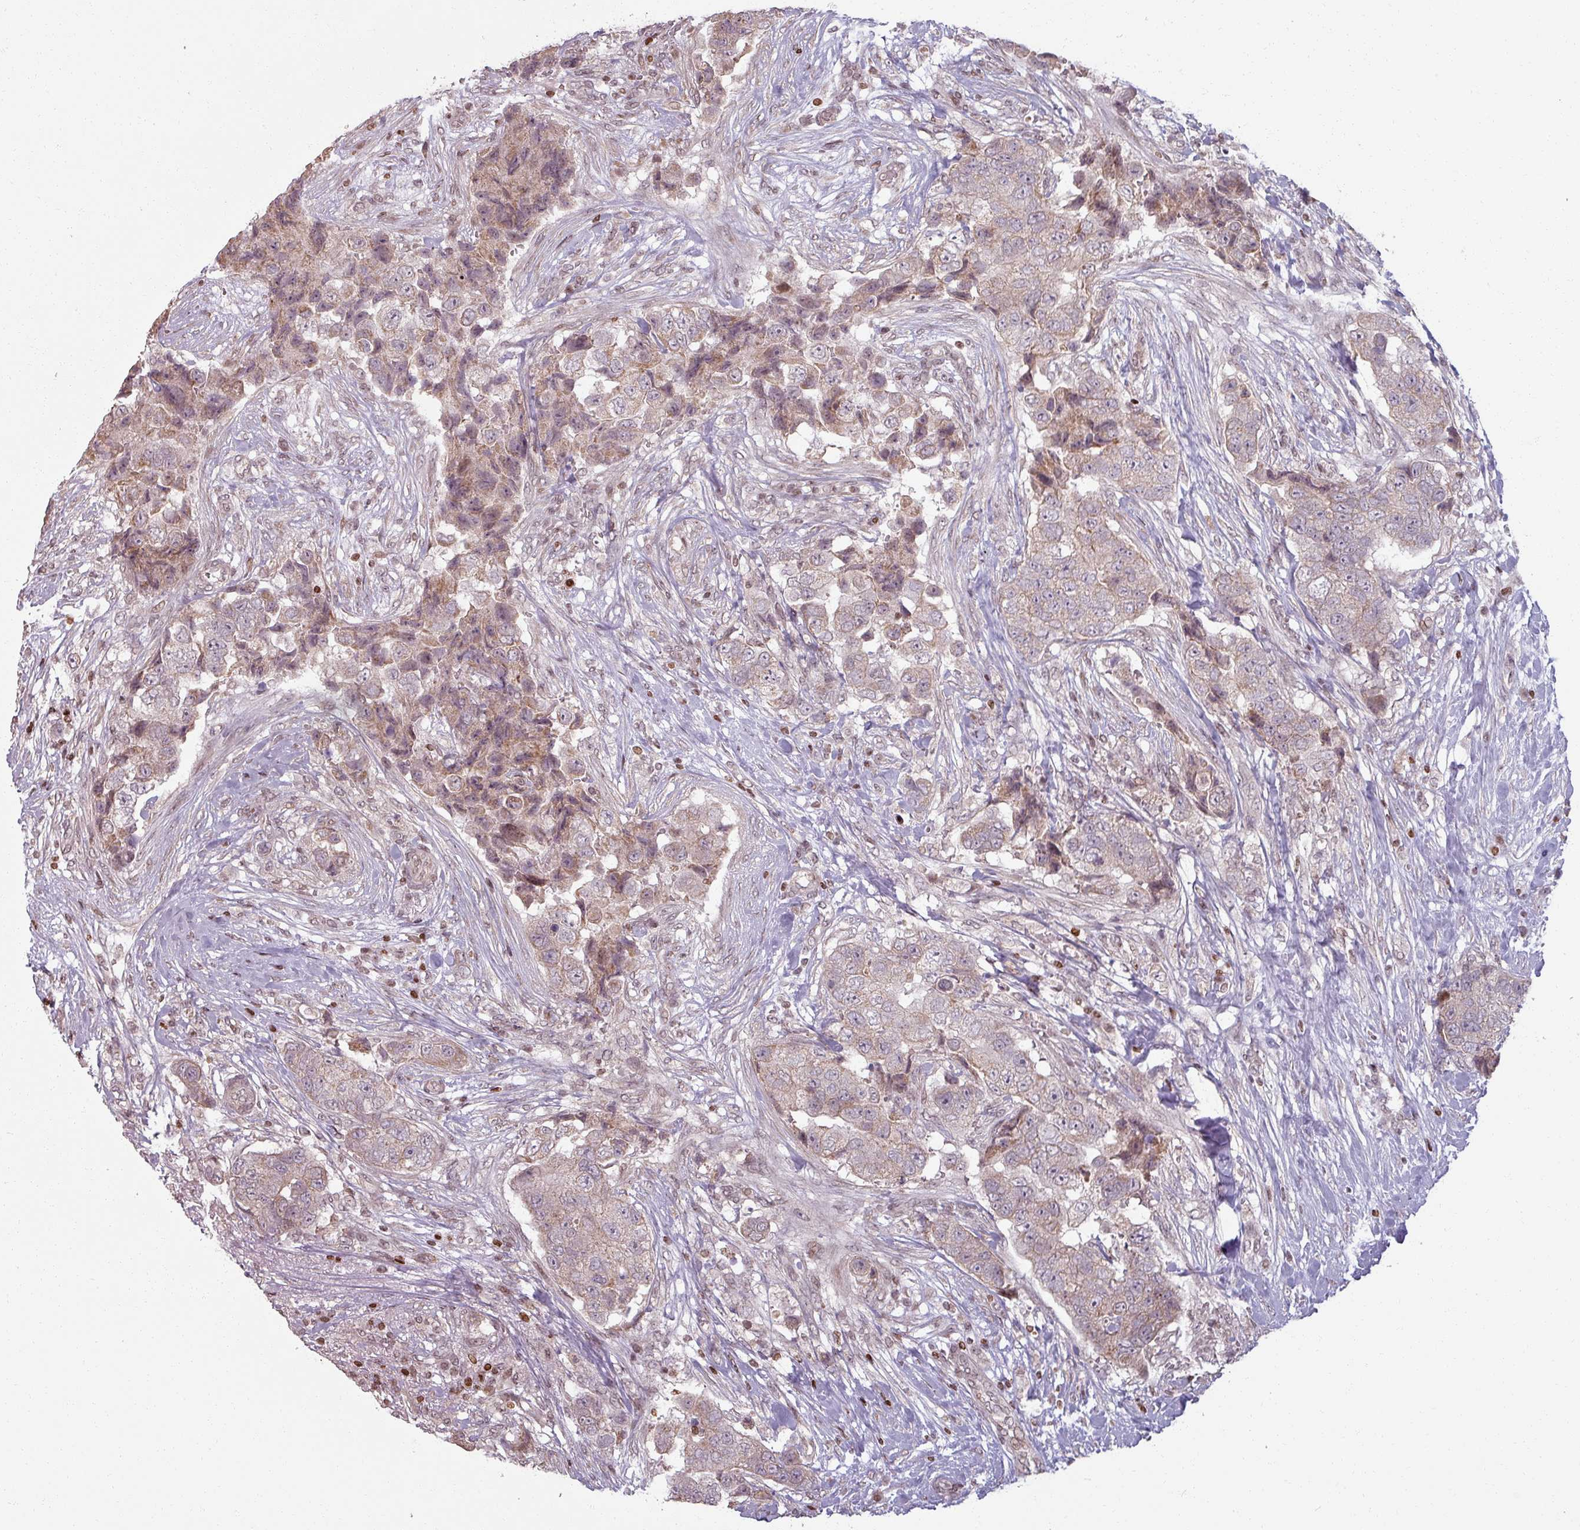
{"staining": {"intensity": "weak", "quantity": "25%-75%", "location": "cytoplasmic/membranous"}, "tissue": "breast cancer", "cell_type": "Tumor cells", "image_type": "cancer", "snomed": [{"axis": "morphology", "description": "Normal tissue, NOS"}, {"axis": "morphology", "description": "Duct carcinoma"}, {"axis": "topography", "description": "Breast"}], "caption": "Weak cytoplasmic/membranous positivity is appreciated in approximately 25%-75% of tumor cells in breast invasive ductal carcinoma.", "gene": "NCOR1", "patient": {"sex": "female", "age": 62}}